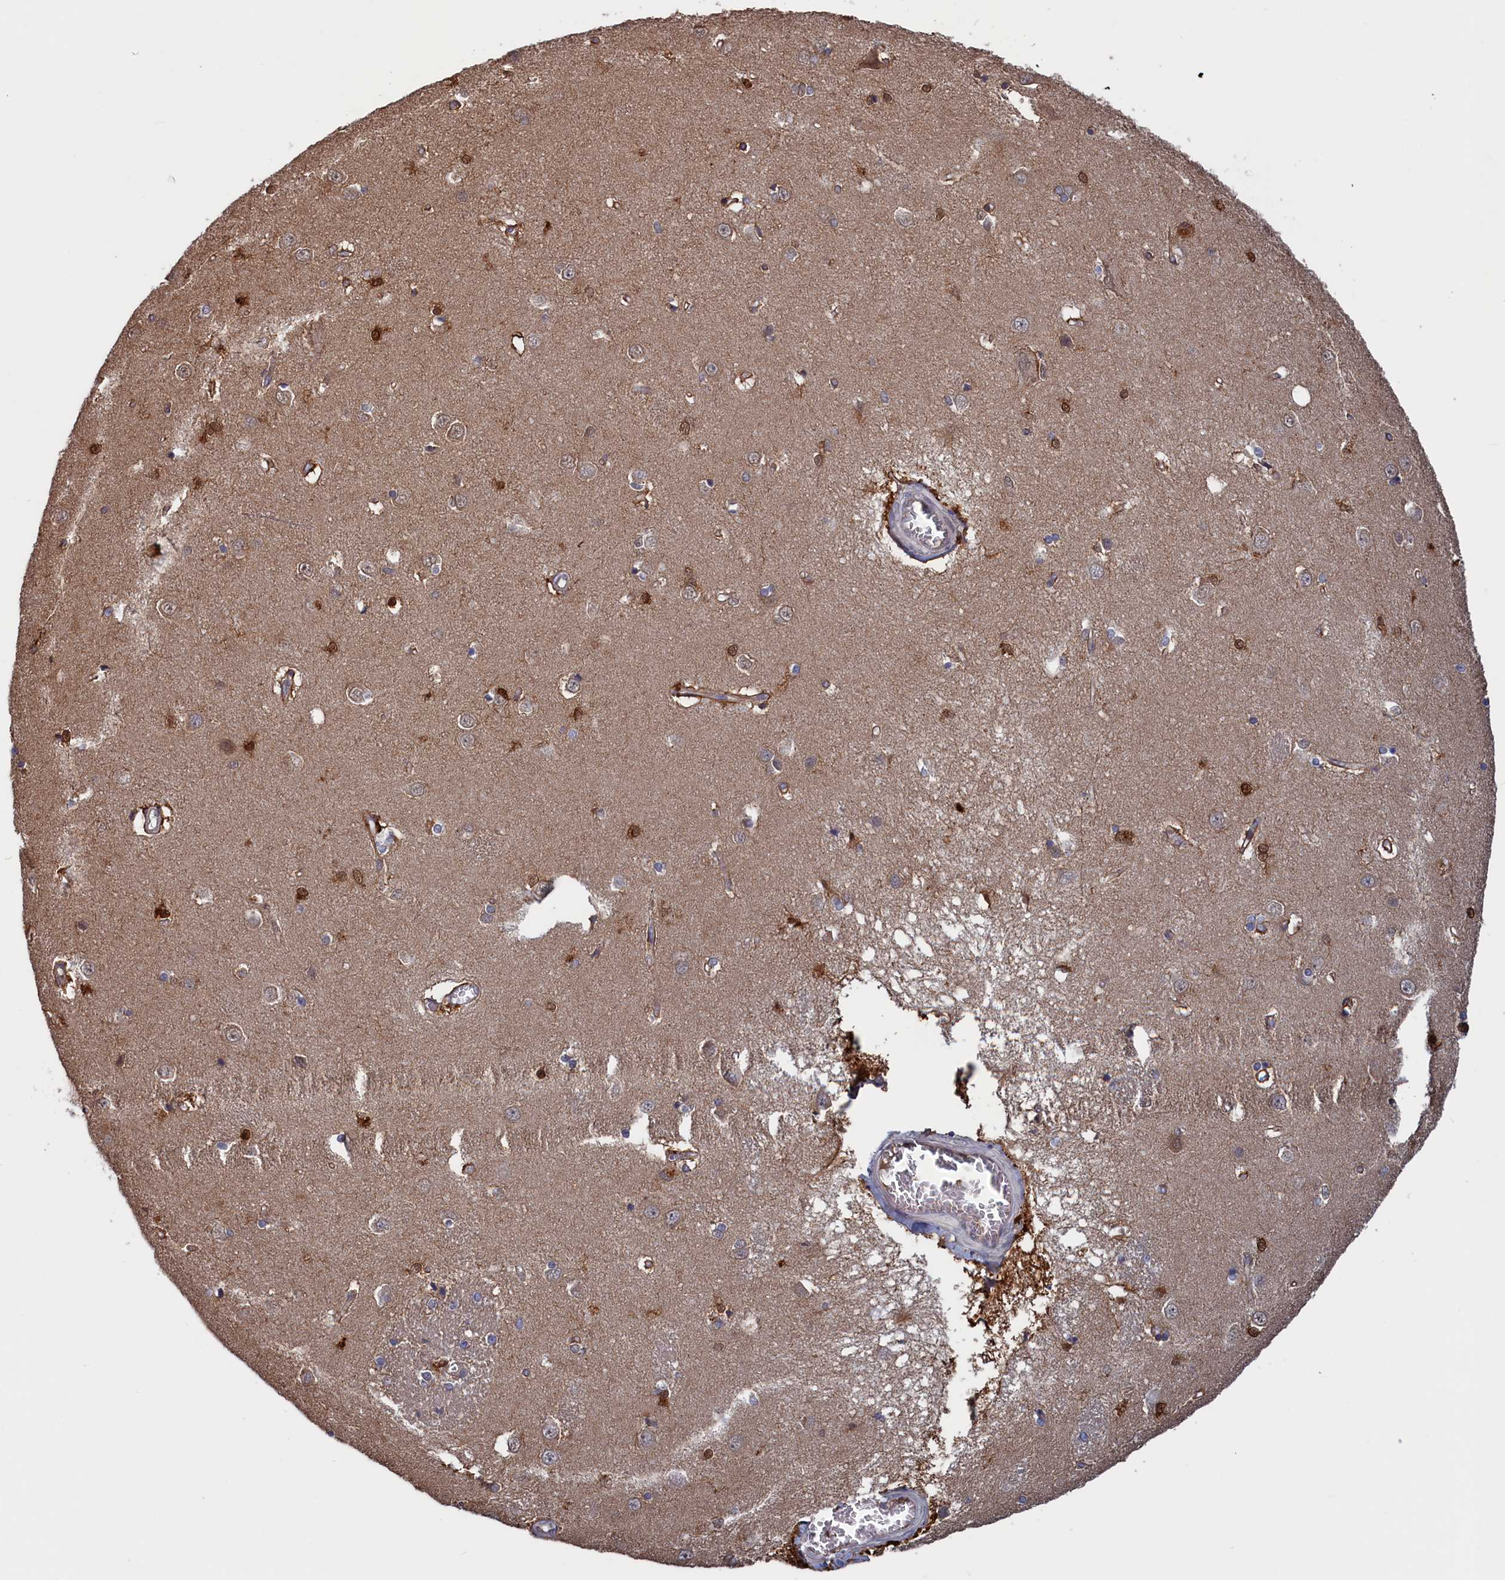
{"staining": {"intensity": "moderate", "quantity": "<25%", "location": "cytoplasmic/membranous,nuclear"}, "tissue": "caudate", "cell_type": "Glial cells", "image_type": "normal", "snomed": [{"axis": "morphology", "description": "Normal tissue, NOS"}, {"axis": "topography", "description": "Lateral ventricle wall"}], "caption": "This micrograph reveals benign caudate stained with IHC to label a protein in brown. The cytoplasmic/membranous,nuclear of glial cells show moderate positivity for the protein. Nuclei are counter-stained blue.", "gene": "PLP2", "patient": {"sex": "male", "age": 37}}